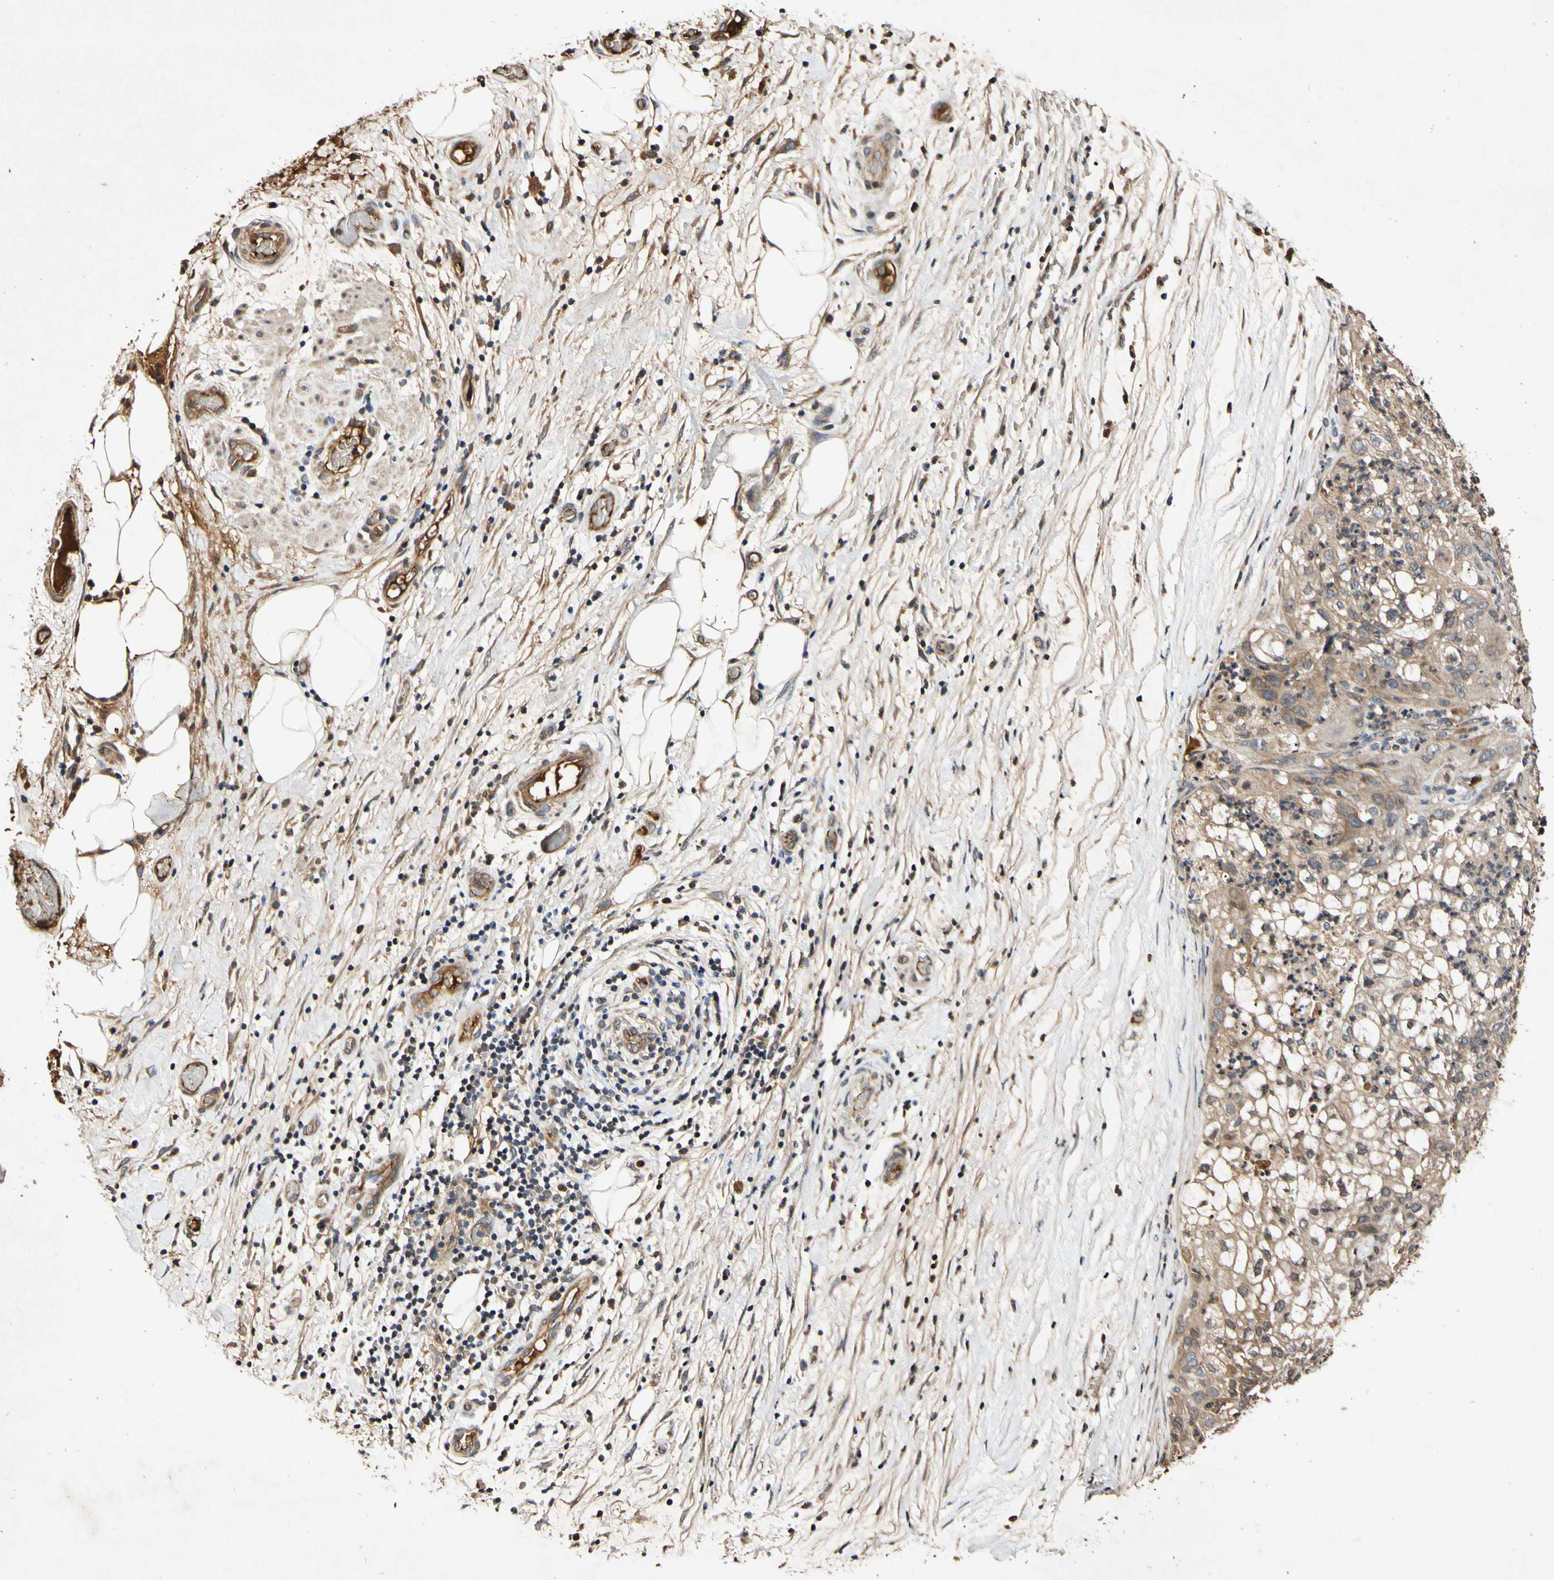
{"staining": {"intensity": "moderate", "quantity": ">75%", "location": "cytoplasmic/membranous"}, "tissue": "lung cancer", "cell_type": "Tumor cells", "image_type": "cancer", "snomed": [{"axis": "morphology", "description": "Inflammation, NOS"}, {"axis": "morphology", "description": "Squamous cell carcinoma, NOS"}, {"axis": "topography", "description": "Lymph node"}, {"axis": "topography", "description": "Soft tissue"}, {"axis": "topography", "description": "Lung"}], "caption": "Immunohistochemical staining of squamous cell carcinoma (lung) exhibits medium levels of moderate cytoplasmic/membranous protein staining in approximately >75% of tumor cells.", "gene": "PLAT", "patient": {"sex": "male", "age": 66}}